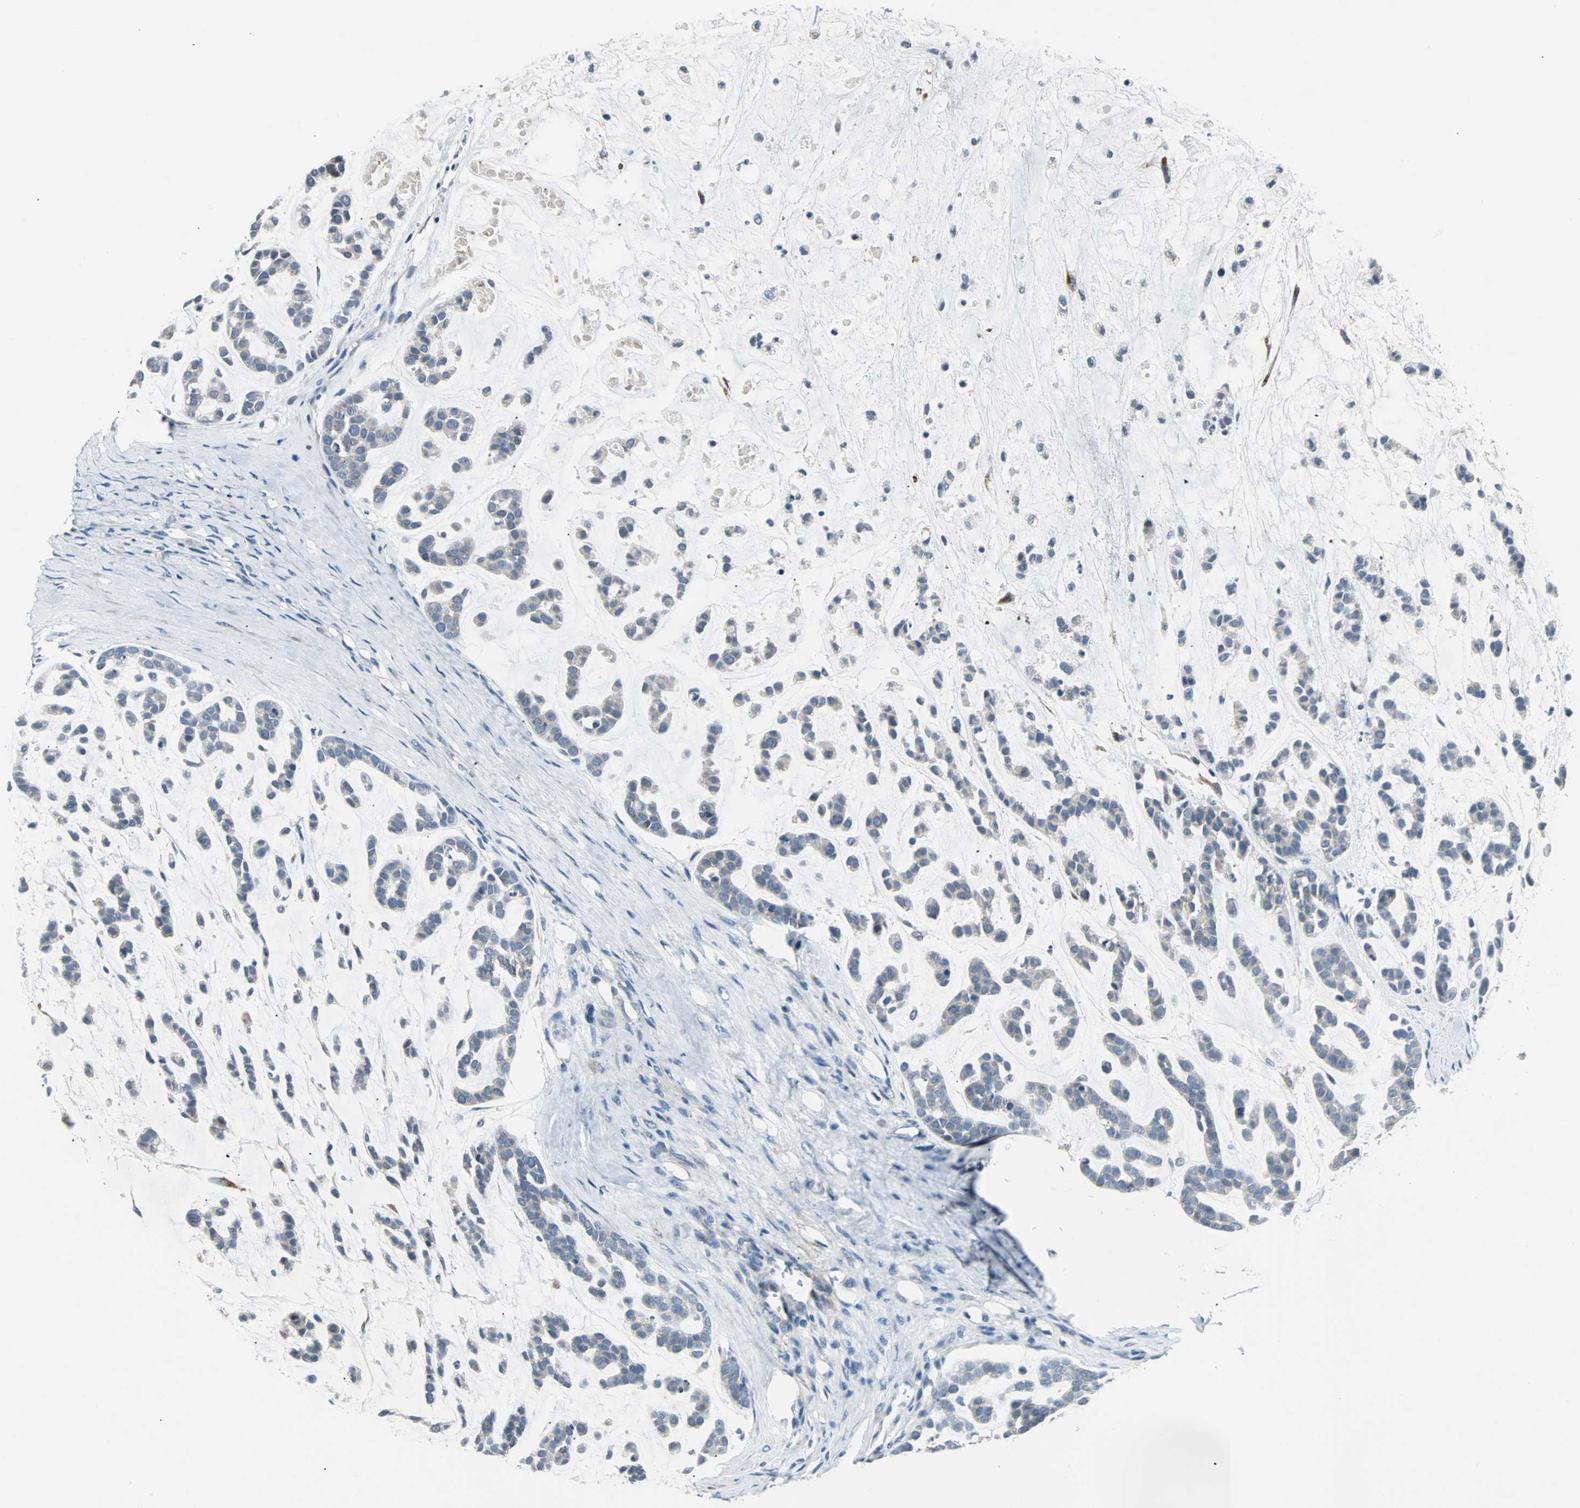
{"staining": {"intensity": "negative", "quantity": "none", "location": "none"}, "tissue": "head and neck cancer", "cell_type": "Tumor cells", "image_type": "cancer", "snomed": [{"axis": "morphology", "description": "Adenocarcinoma, NOS"}, {"axis": "morphology", "description": "Adenoma, NOS"}, {"axis": "topography", "description": "Head-Neck"}], "caption": "DAB (3,3'-diaminobenzidine) immunohistochemical staining of head and neck cancer (adenocarcinoma) reveals no significant expression in tumor cells. (DAB immunohistochemistry, high magnification).", "gene": "SOX30", "patient": {"sex": "female", "age": 55}}